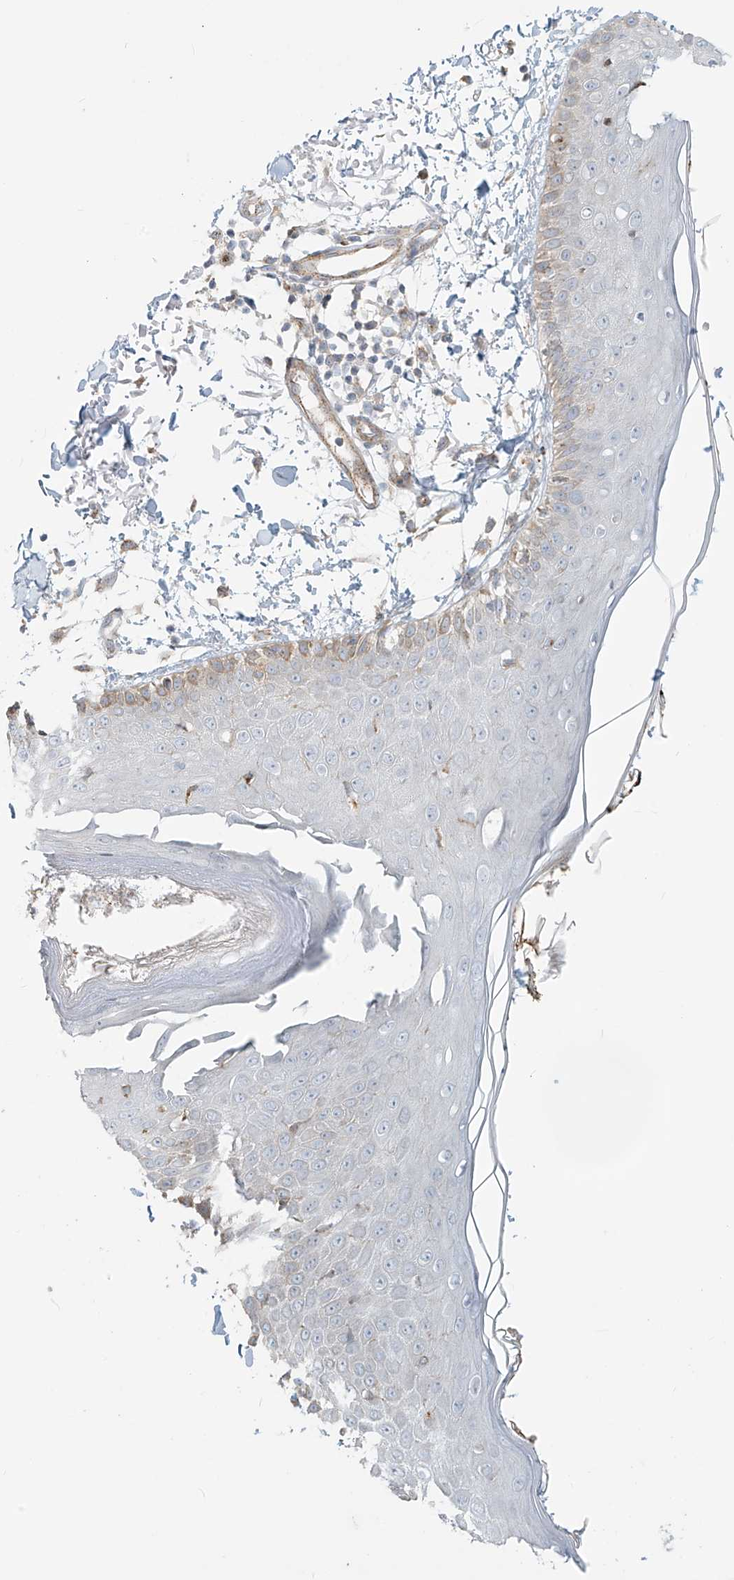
{"staining": {"intensity": "weak", "quantity": ">75%", "location": "cytoplasmic/membranous"}, "tissue": "skin", "cell_type": "Fibroblasts", "image_type": "normal", "snomed": [{"axis": "morphology", "description": "Normal tissue, NOS"}, {"axis": "morphology", "description": "Squamous cell carcinoma, NOS"}, {"axis": "topography", "description": "Skin"}, {"axis": "topography", "description": "Peripheral nerve tissue"}], "caption": "Immunohistochemistry histopathology image of benign skin: human skin stained using IHC demonstrates low levels of weak protein expression localized specifically in the cytoplasmic/membranous of fibroblasts, appearing as a cytoplasmic/membranous brown color.", "gene": "LZTS3", "patient": {"sex": "male", "age": 83}}